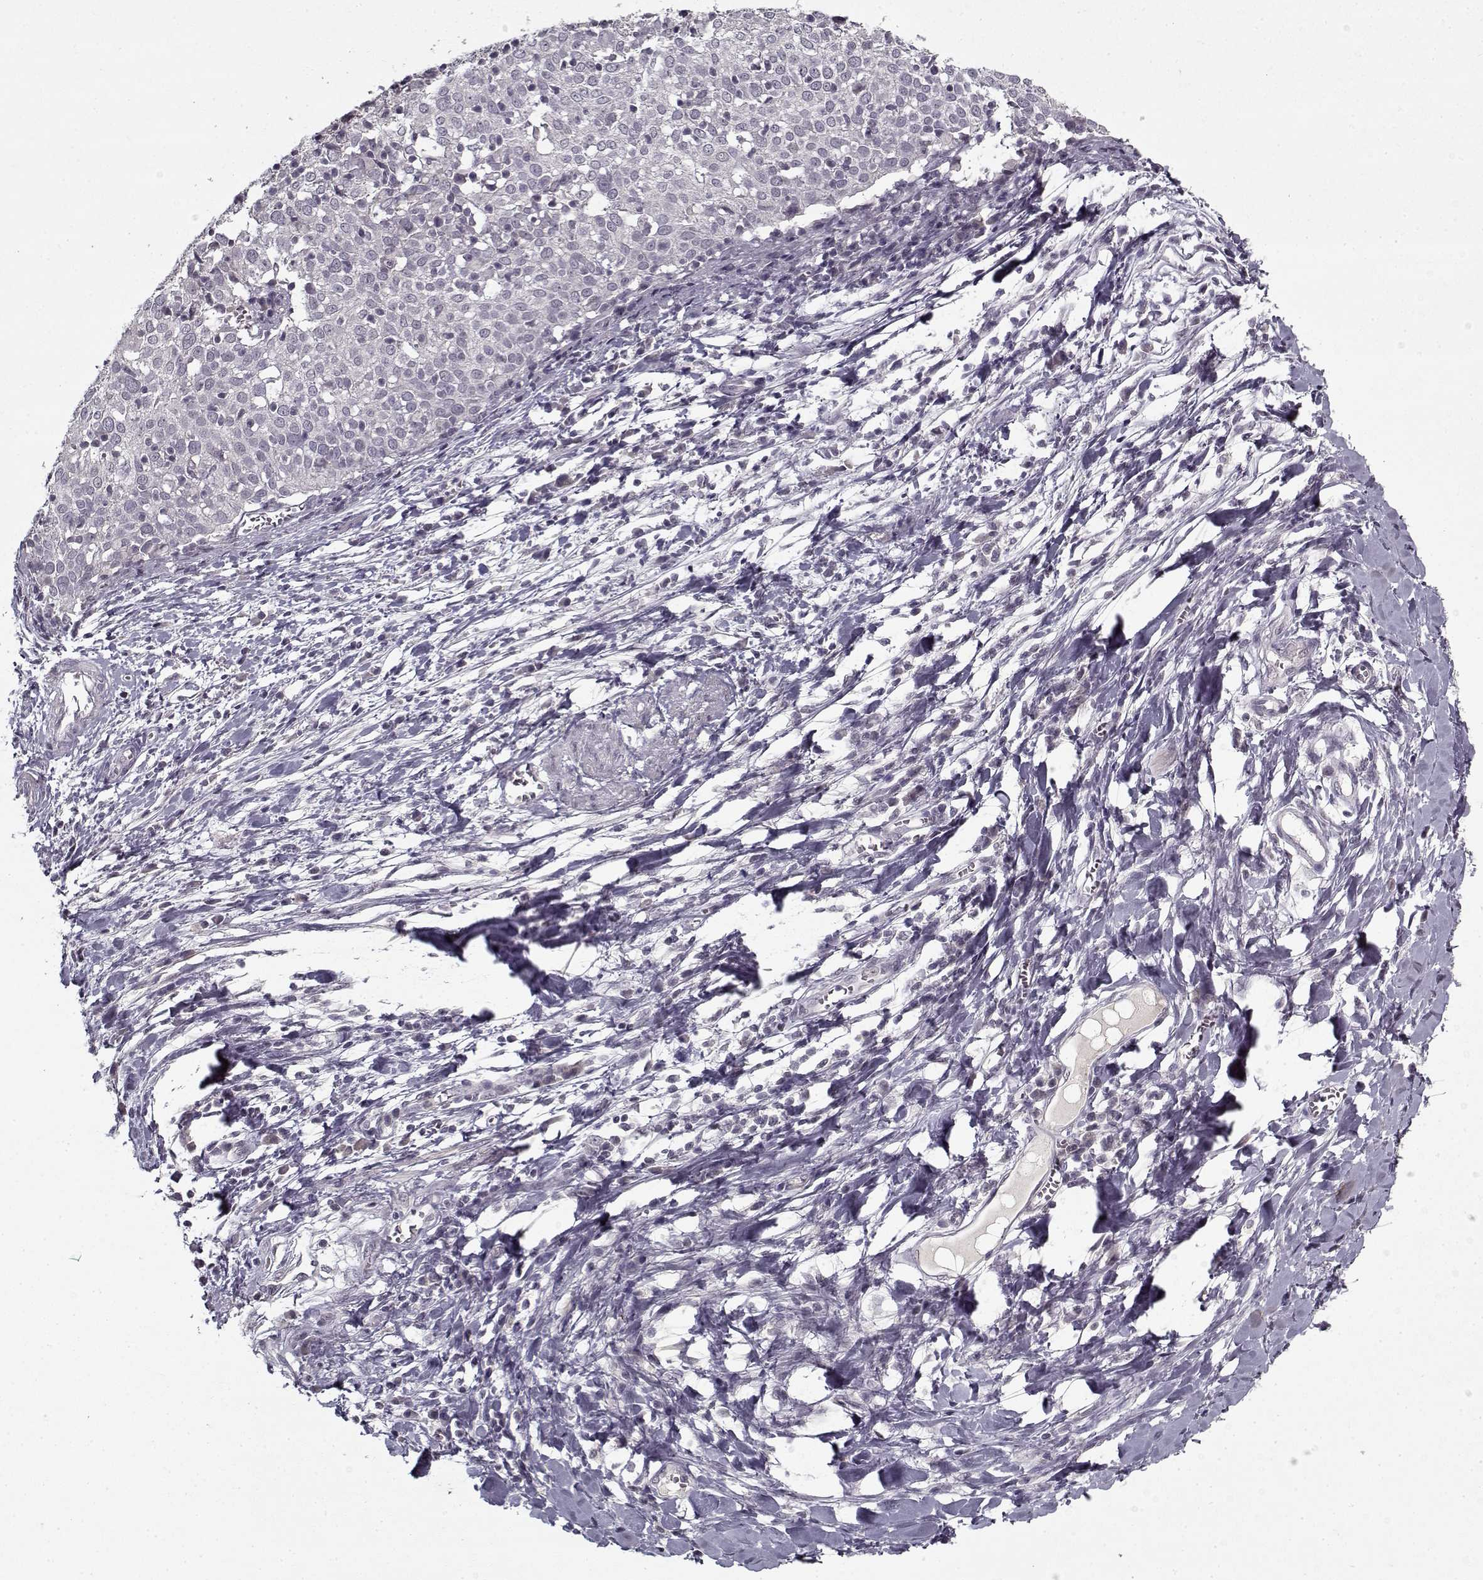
{"staining": {"intensity": "negative", "quantity": "none", "location": "none"}, "tissue": "cervical cancer", "cell_type": "Tumor cells", "image_type": "cancer", "snomed": [{"axis": "morphology", "description": "Squamous cell carcinoma, NOS"}, {"axis": "topography", "description": "Cervix"}], "caption": "A photomicrograph of human cervical cancer is negative for staining in tumor cells.", "gene": "LAMA2", "patient": {"sex": "female", "age": 39}}